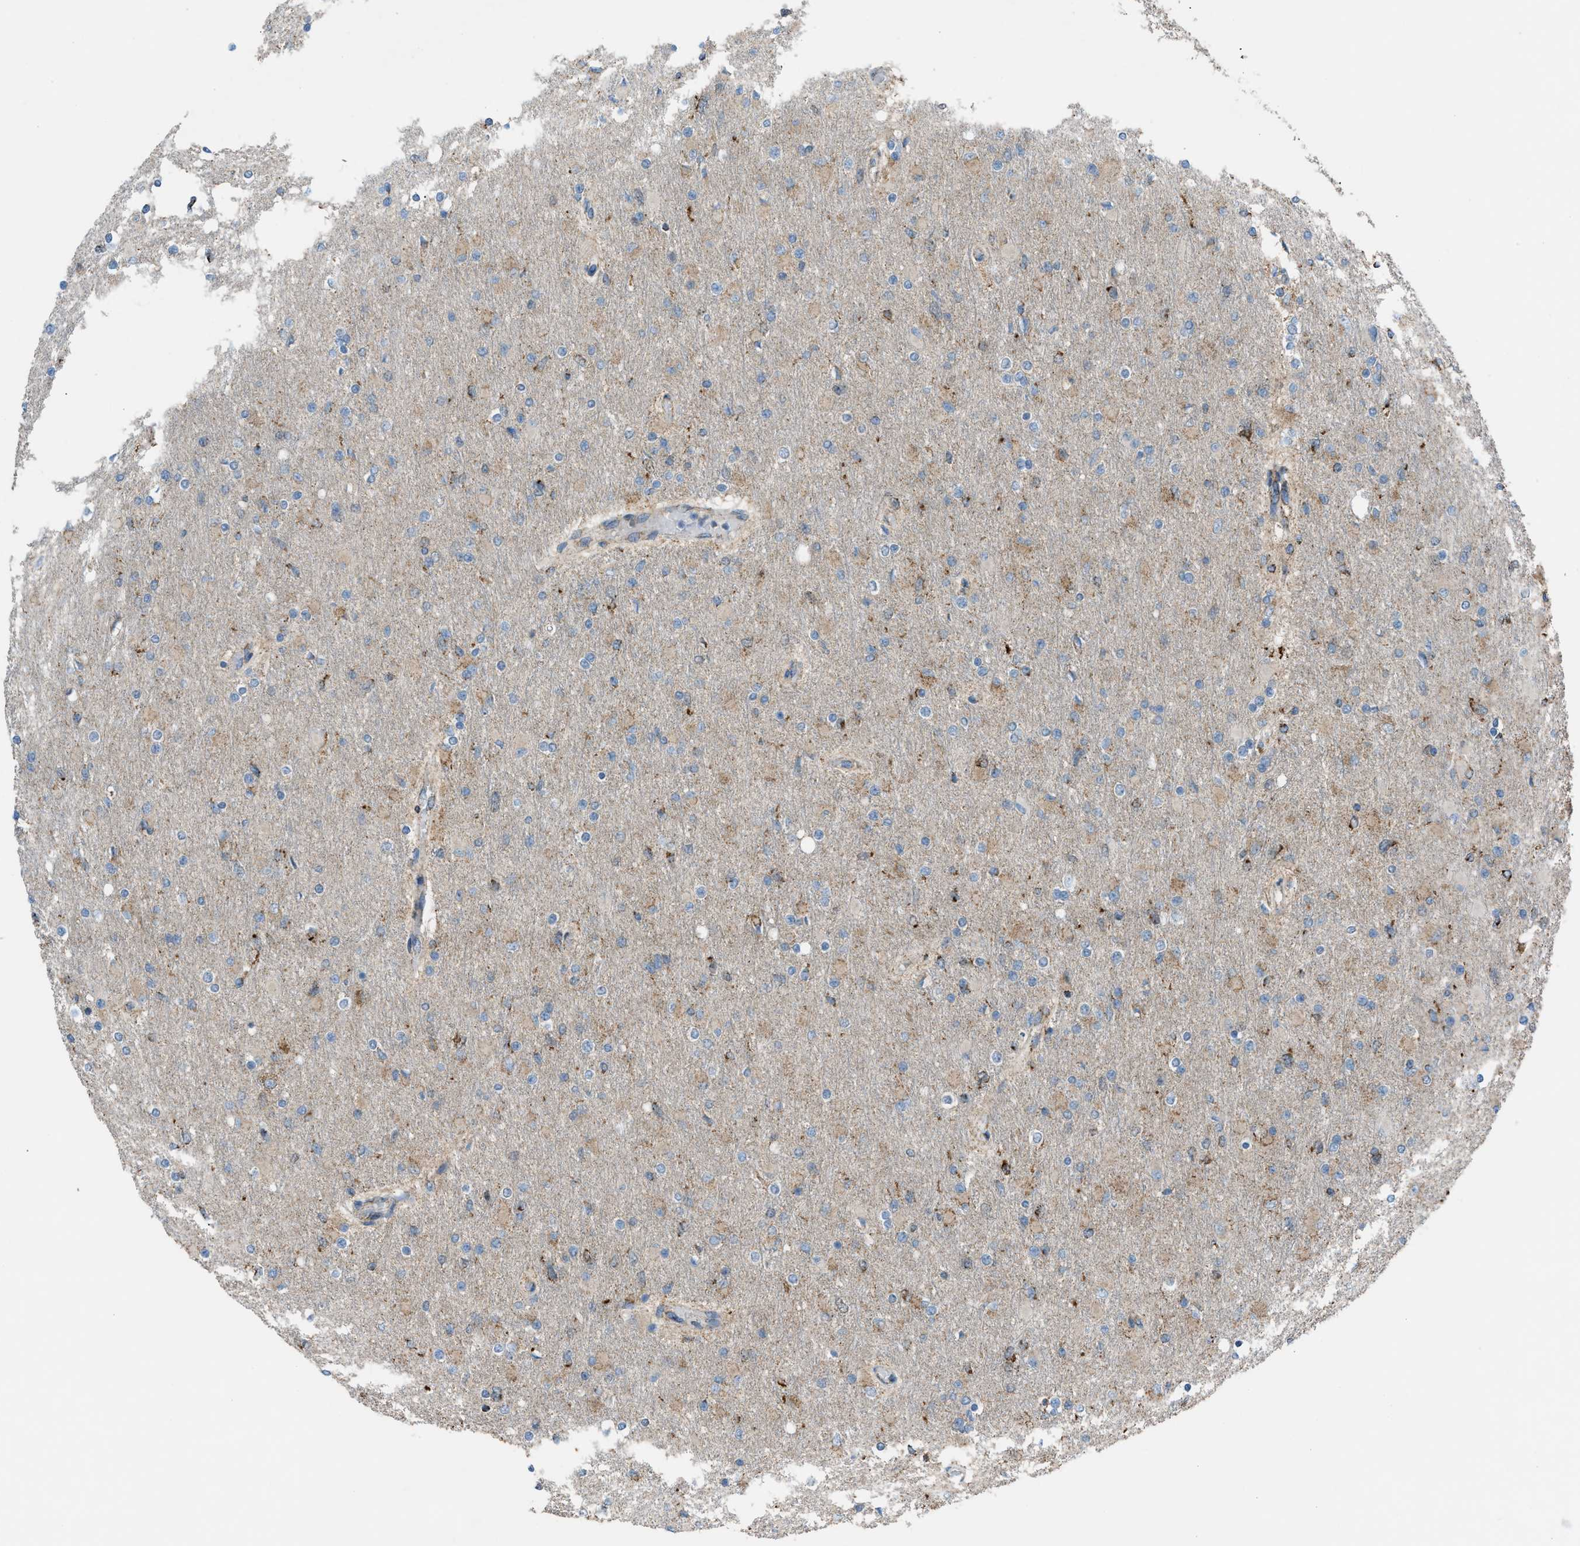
{"staining": {"intensity": "weak", "quantity": "25%-75%", "location": "cytoplasmic/membranous"}, "tissue": "glioma", "cell_type": "Tumor cells", "image_type": "cancer", "snomed": [{"axis": "morphology", "description": "Glioma, malignant, High grade"}, {"axis": "topography", "description": "Cerebral cortex"}], "caption": "Weak cytoplasmic/membranous protein staining is present in about 25%-75% of tumor cells in malignant high-grade glioma.", "gene": "SRM", "patient": {"sex": "female", "age": 36}}